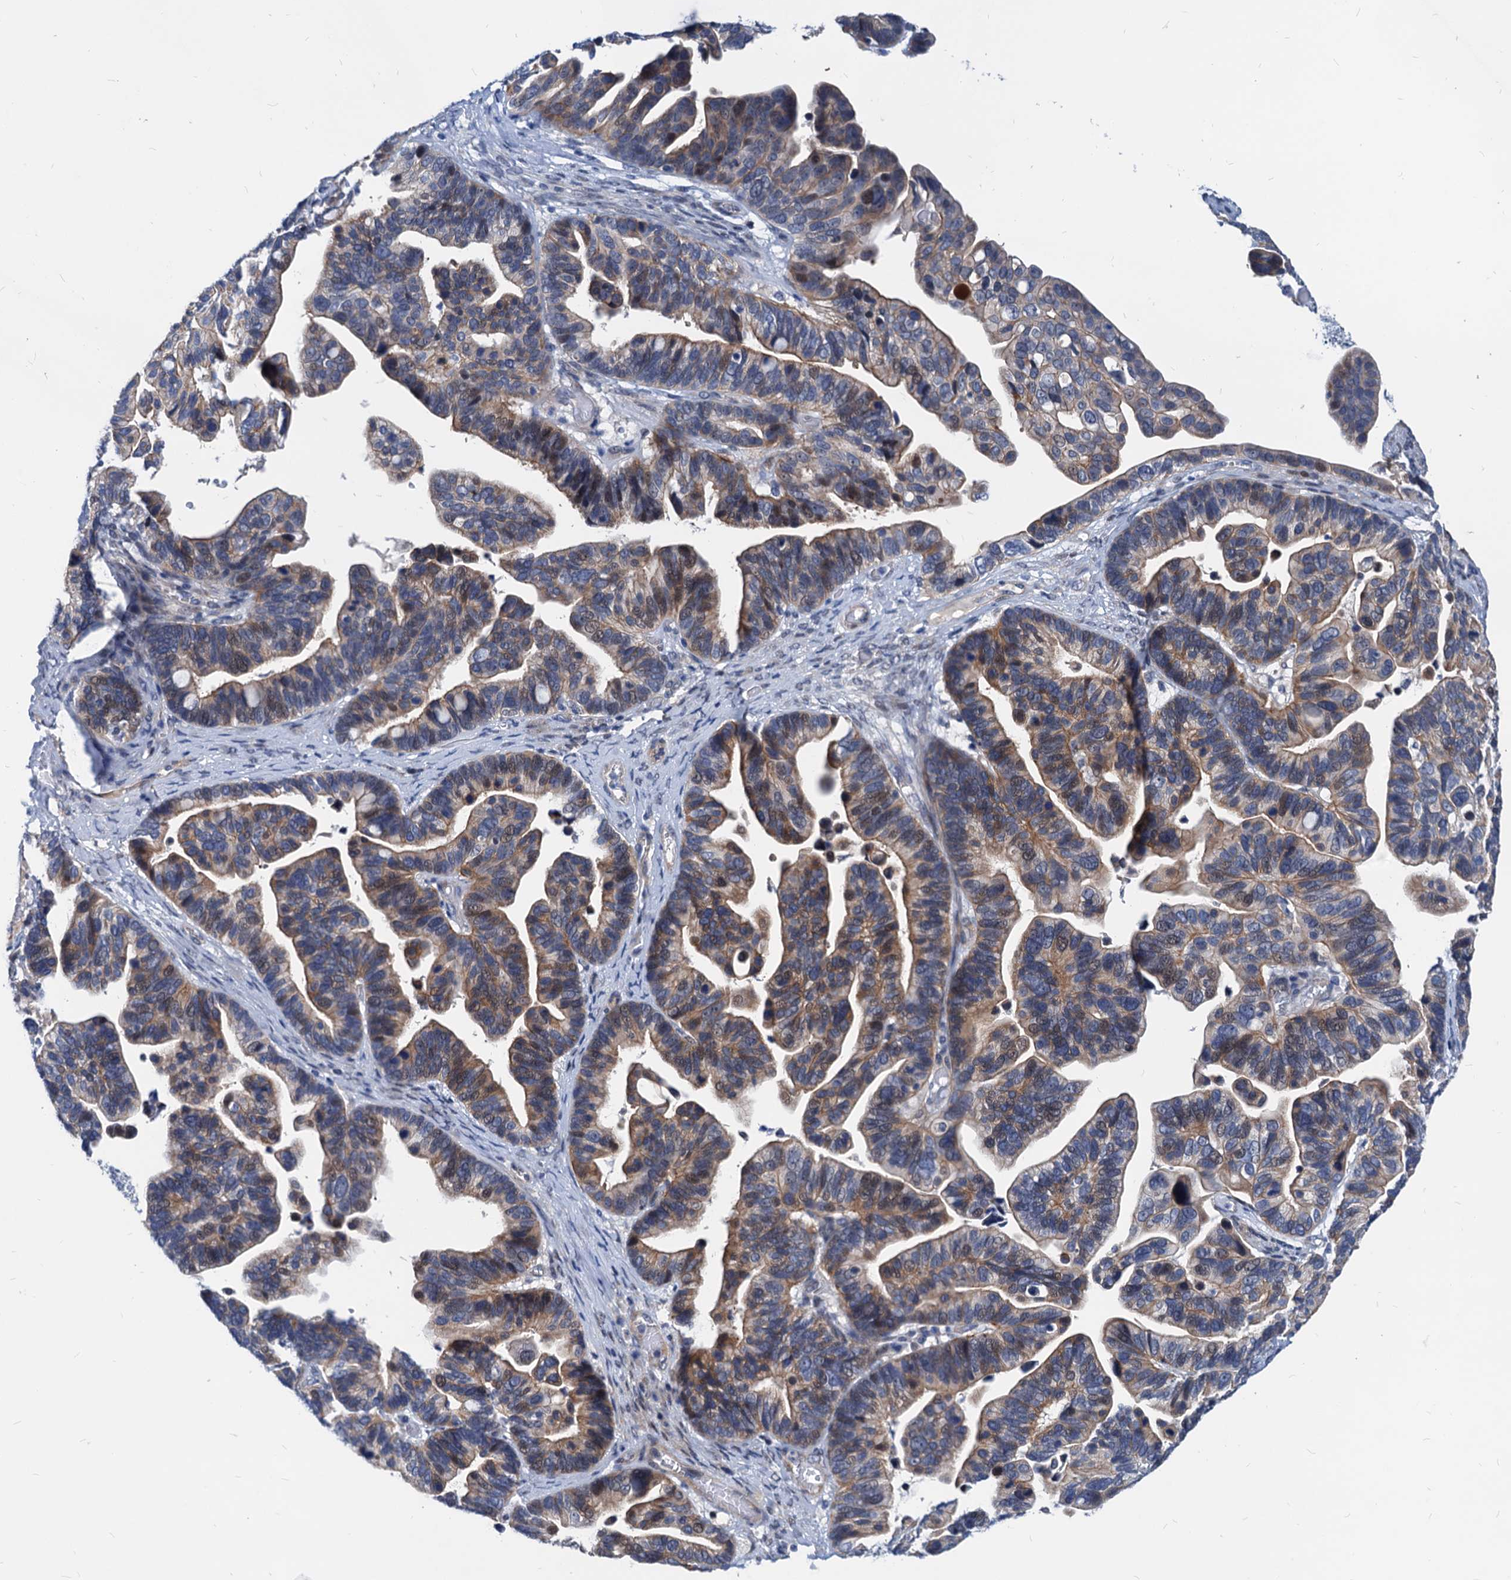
{"staining": {"intensity": "moderate", "quantity": "25%-75%", "location": "cytoplasmic/membranous,nuclear"}, "tissue": "ovarian cancer", "cell_type": "Tumor cells", "image_type": "cancer", "snomed": [{"axis": "morphology", "description": "Cystadenocarcinoma, serous, NOS"}, {"axis": "topography", "description": "Ovary"}], "caption": "Immunohistochemistry histopathology image of human ovarian serous cystadenocarcinoma stained for a protein (brown), which displays medium levels of moderate cytoplasmic/membranous and nuclear positivity in approximately 25%-75% of tumor cells.", "gene": "HSF2", "patient": {"sex": "female", "age": 56}}